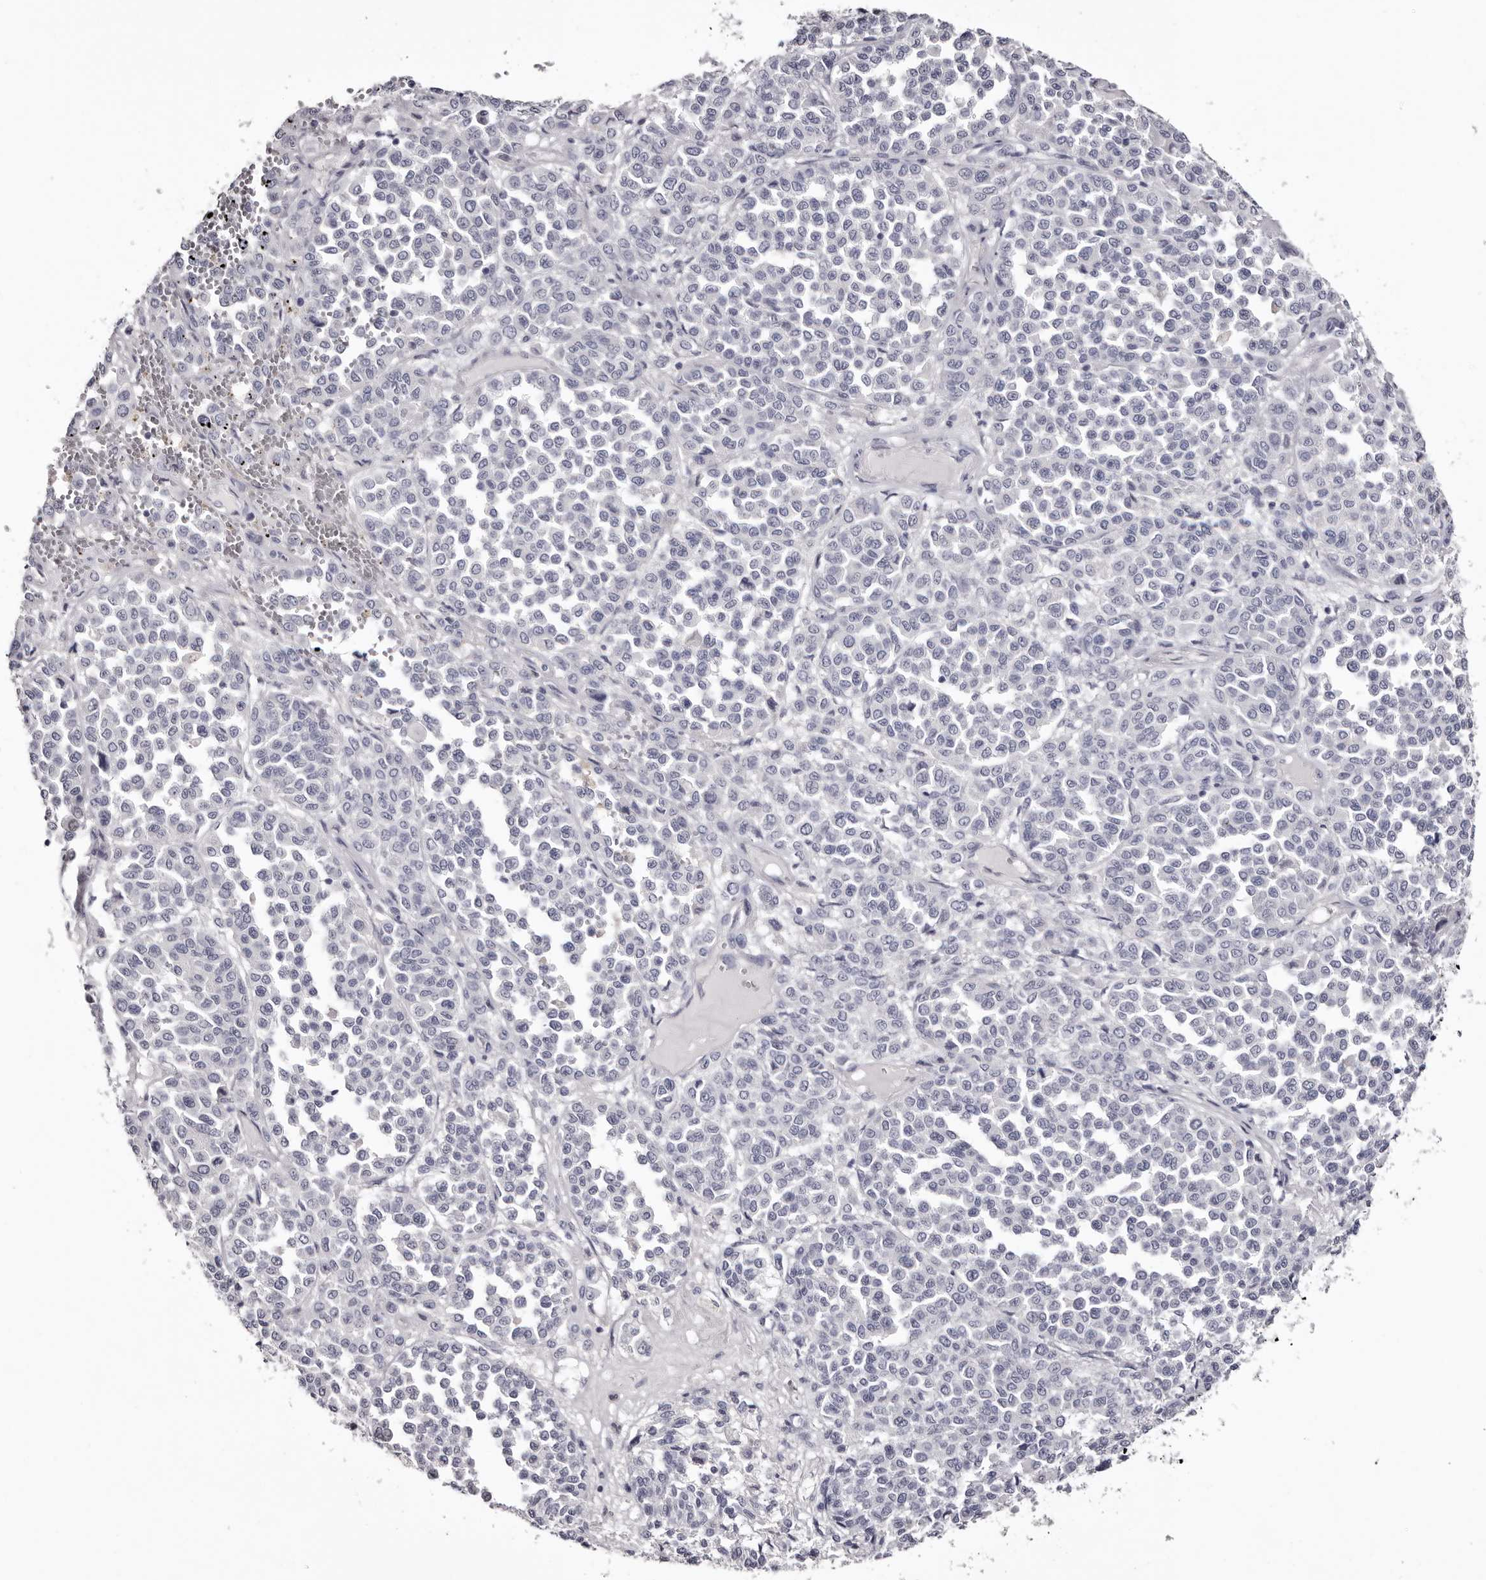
{"staining": {"intensity": "negative", "quantity": "none", "location": "none"}, "tissue": "melanoma", "cell_type": "Tumor cells", "image_type": "cancer", "snomed": [{"axis": "morphology", "description": "Malignant melanoma, Metastatic site"}, {"axis": "topography", "description": "Pancreas"}], "caption": "DAB immunohistochemical staining of melanoma reveals no significant staining in tumor cells.", "gene": "CA6", "patient": {"sex": "female", "age": 30}}